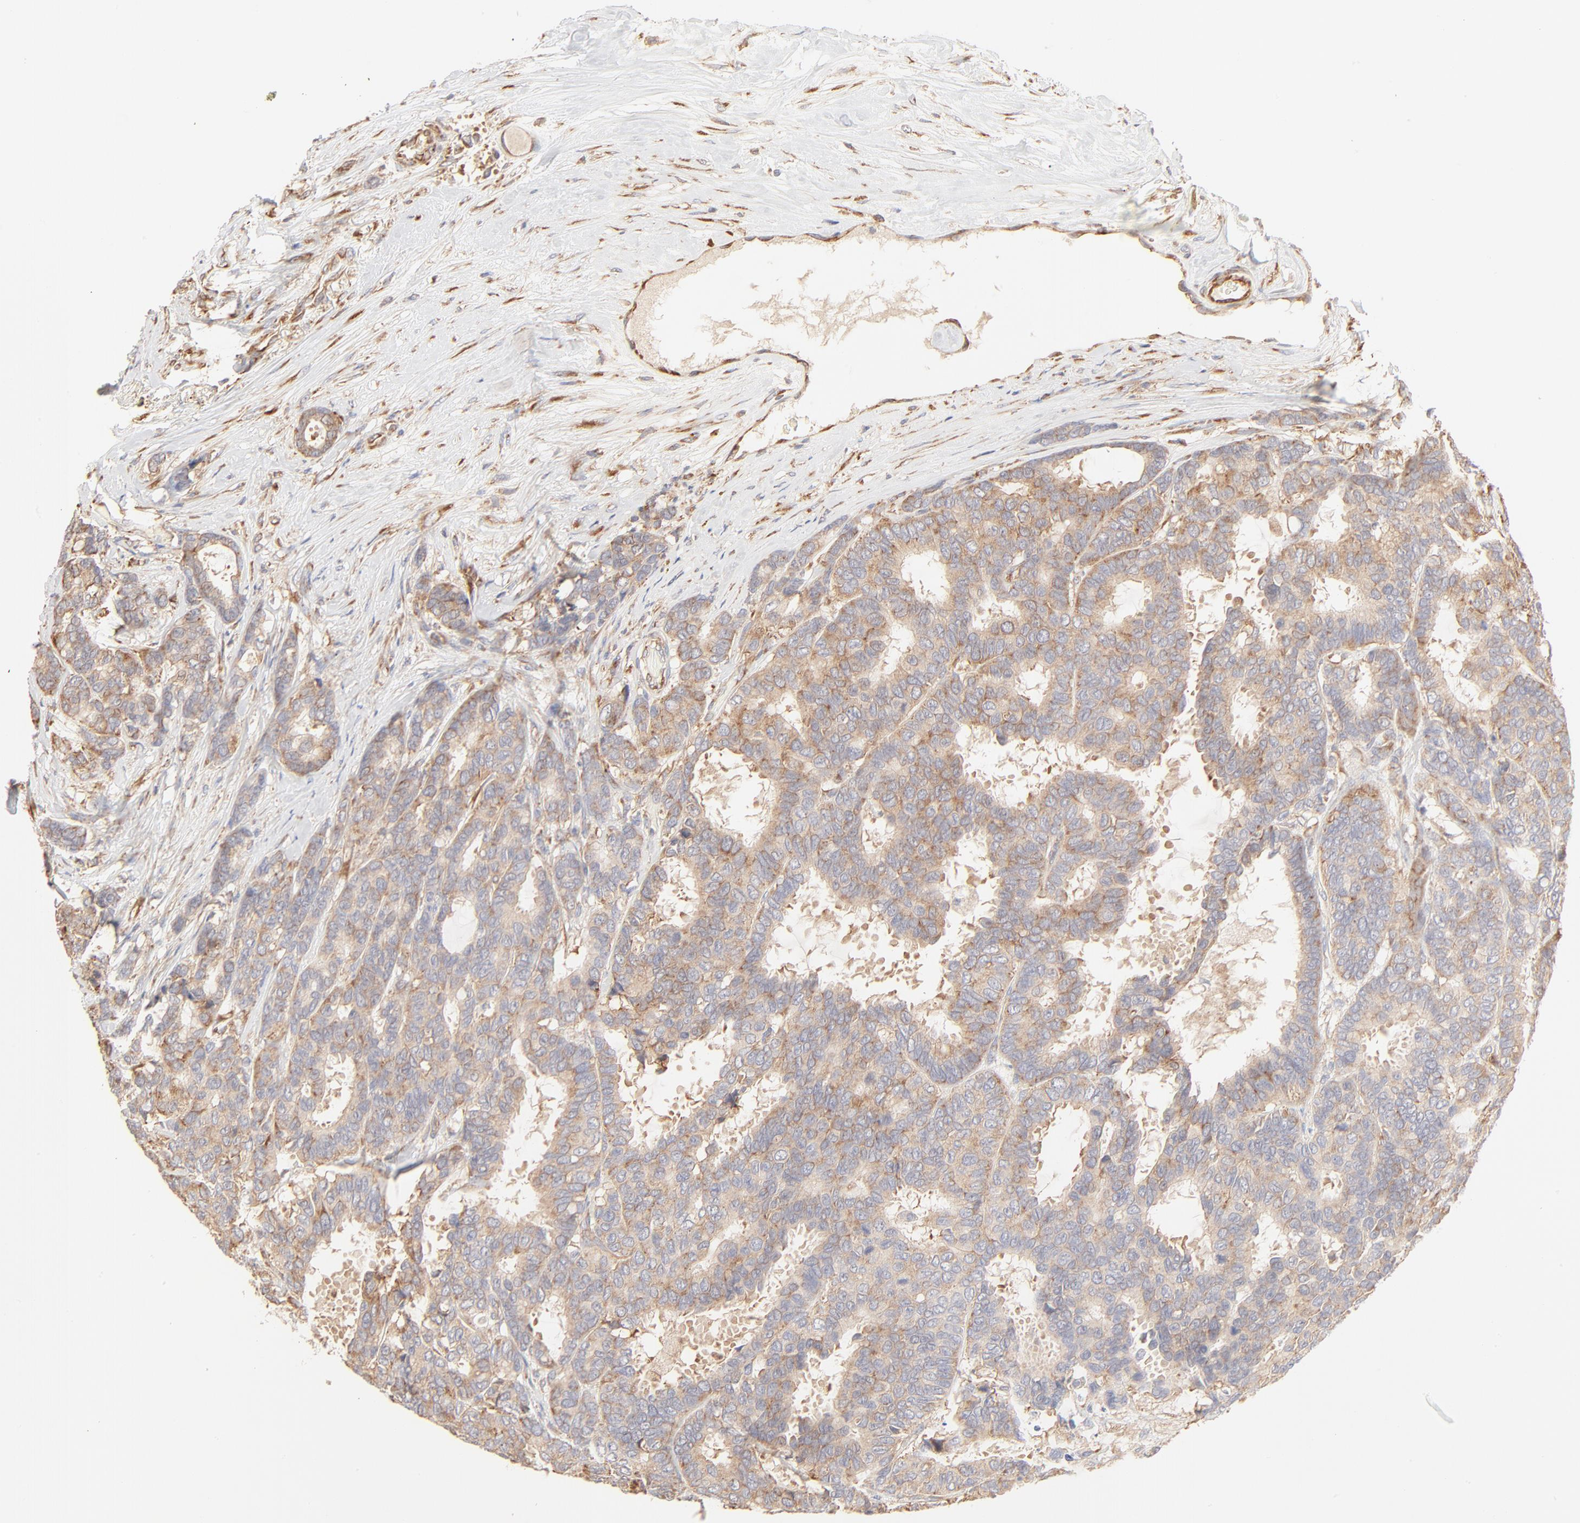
{"staining": {"intensity": "weak", "quantity": ">75%", "location": "cytoplasmic/membranous"}, "tissue": "breast cancer", "cell_type": "Tumor cells", "image_type": "cancer", "snomed": [{"axis": "morphology", "description": "Duct carcinoma"}, {"axis": "topography", "description": "Breast"}], "caption": "The immunohistochemical stain highlights weak cytoplasmic/membranous positivity in tumor cells of breast cancer tissue. The protein of interest is stained brown, and the nuclei are stained in blue (DAB IHC with brightfield microscopy, high magnification).", "gene": "RPS20", "patient": {"sex": "female", "age": 87}}